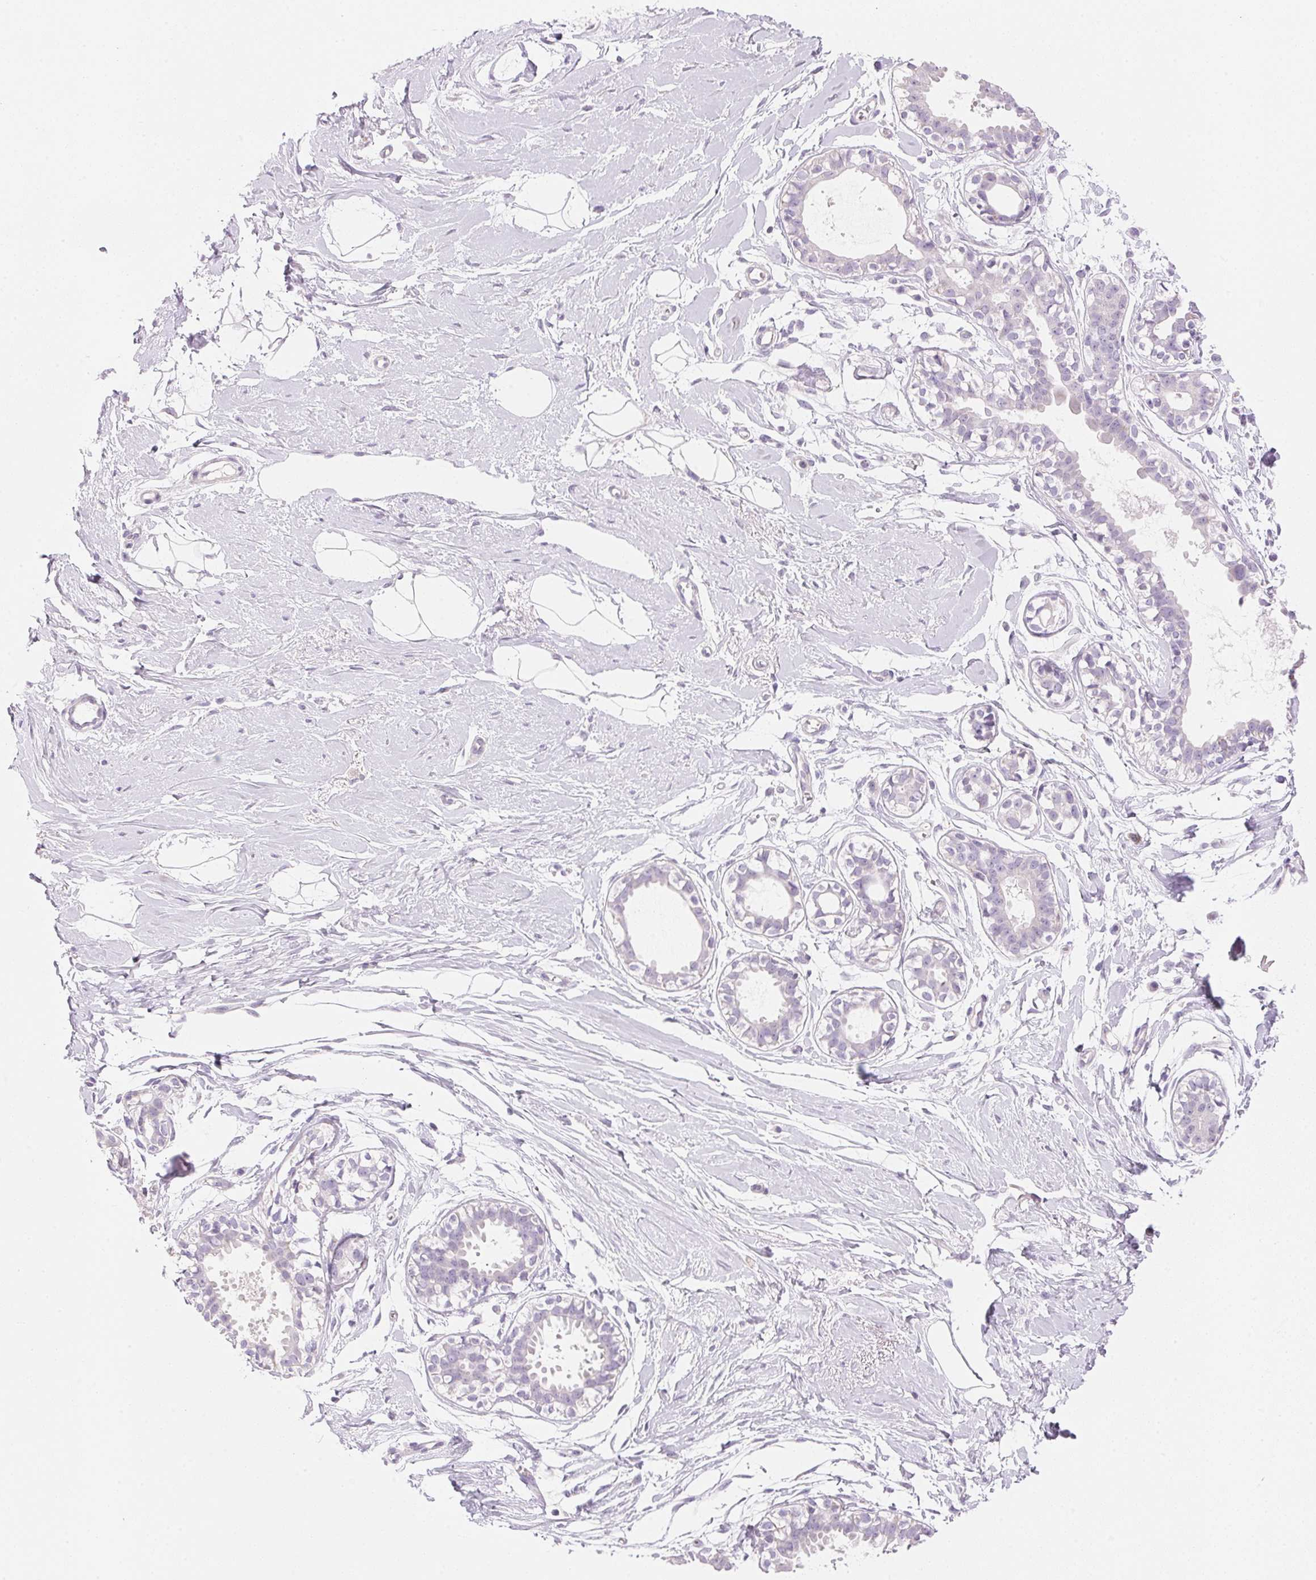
{"staining": {"intensity": "negative", "quantity": "none", "location": "none"}, "tissue": "breast", "cell_type": "Adipocytes", "image_type": "normal", "snomed": [{"axis": "morphology", "description": "Normal tissue, NOS"}, {"axis": "topography", "description": "Breast"}], "caption": "High magnification brightfield microscopy of unremarkable breast stained with DAB (brown) and counterstained with hematoxylin (blue): adipocytes show no significant positivity.", "gene": "CYP11B1", "patient": {"sex": "female", "age": 49}}